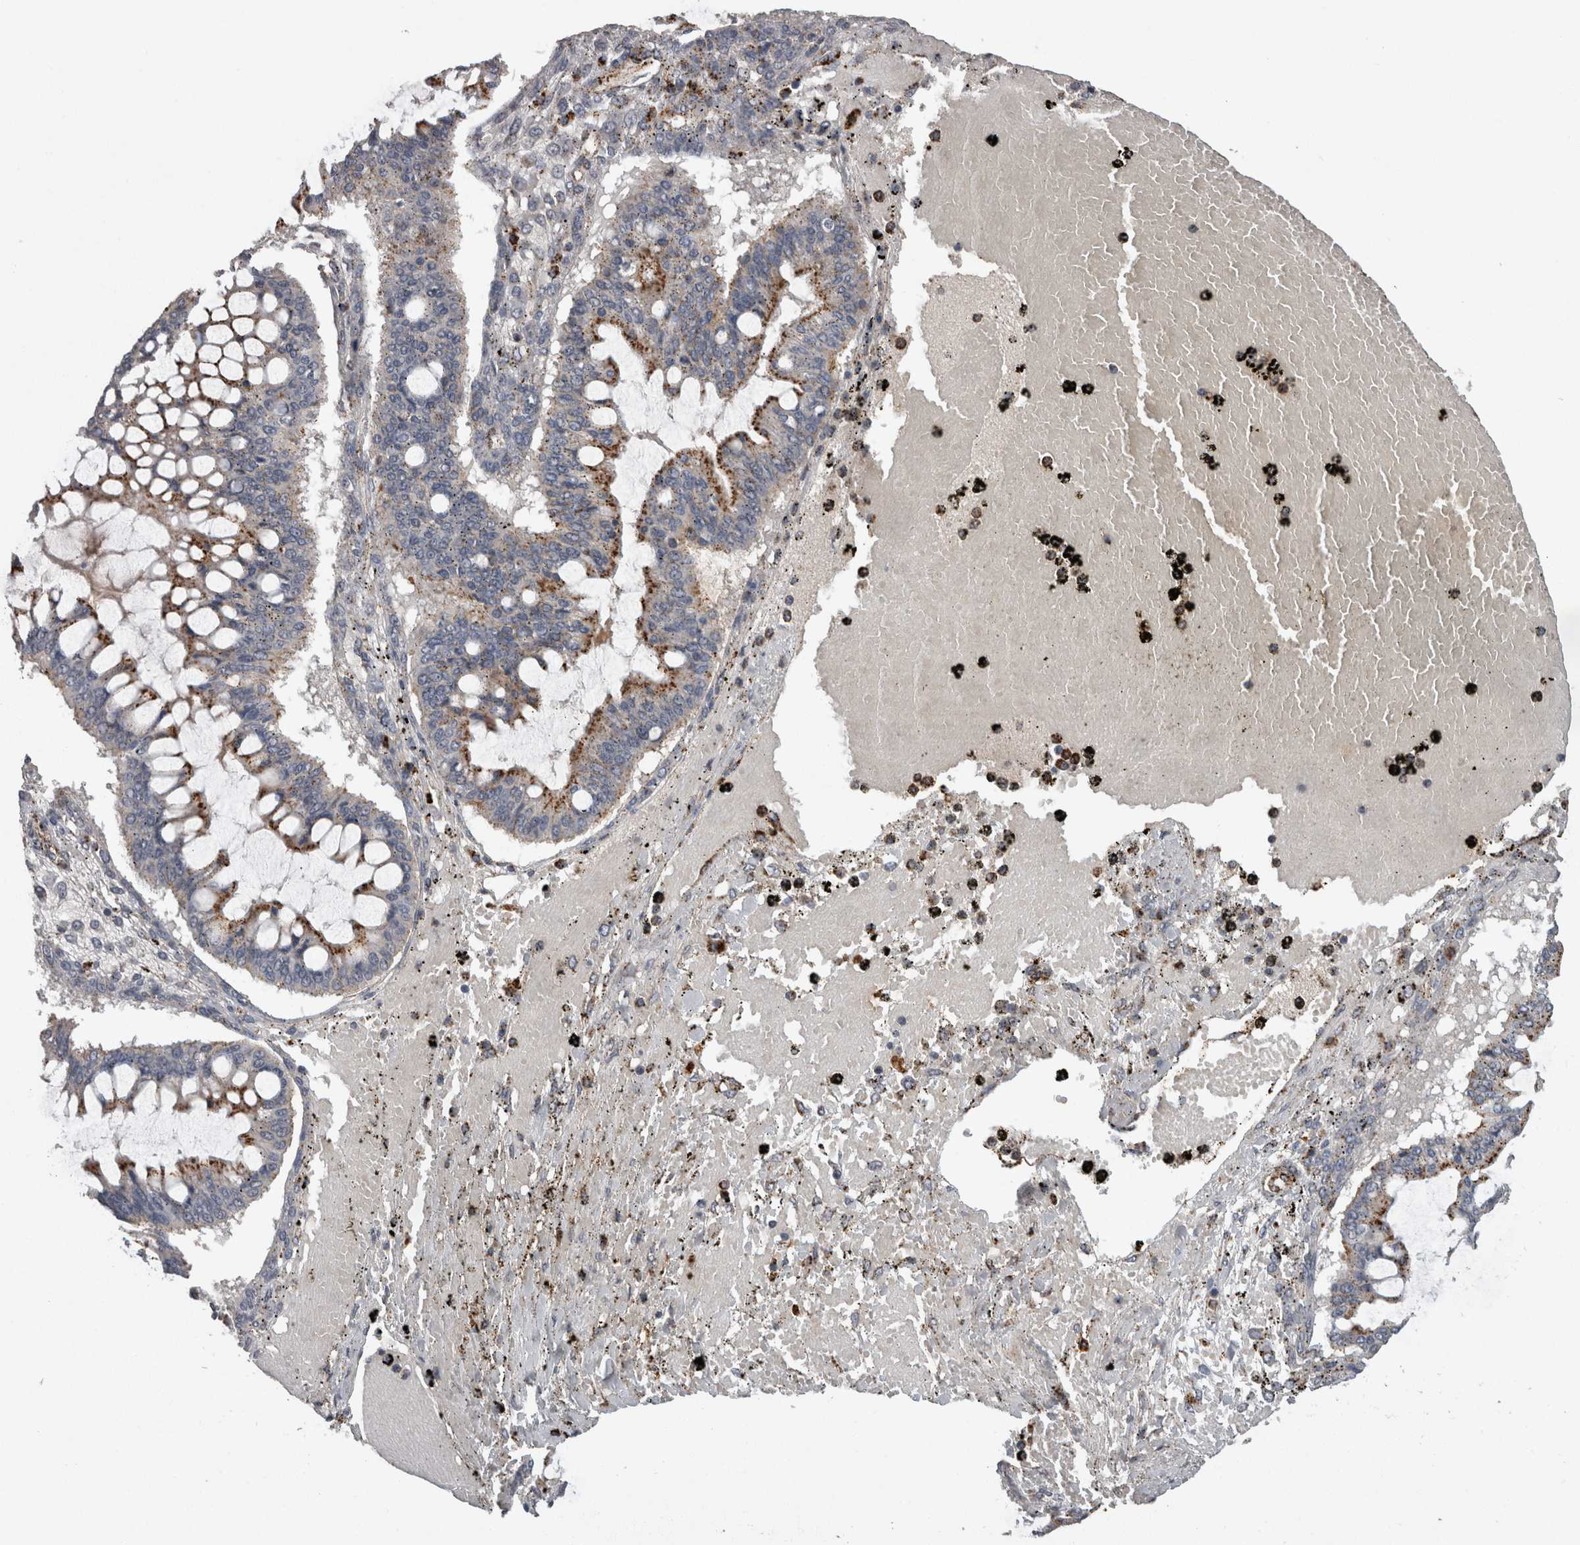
{"staining": {"intensity": "strong", "quantity": ">75%", "location": "cytoplasmic/membranous"}, "tissue": "ovarian cancer", "cell_type": "Tumor cells", "image_type": "cancer", "snomed": [{"axis": "morphology", "description": "Cystadenocarcinoma, mucinous, NOS"}, {"axis": "topography", "description": "Ovary"}], "caption": "Brown immunohistochemical staining in human ovarian cancer (mucinous cystadenocarcinoma) demonstrates strong cytoplasmic/membranous staining in about >75% of tumor cells.", "gene": "CTSZ", "patient": {"sex": "female", "age": 73}}